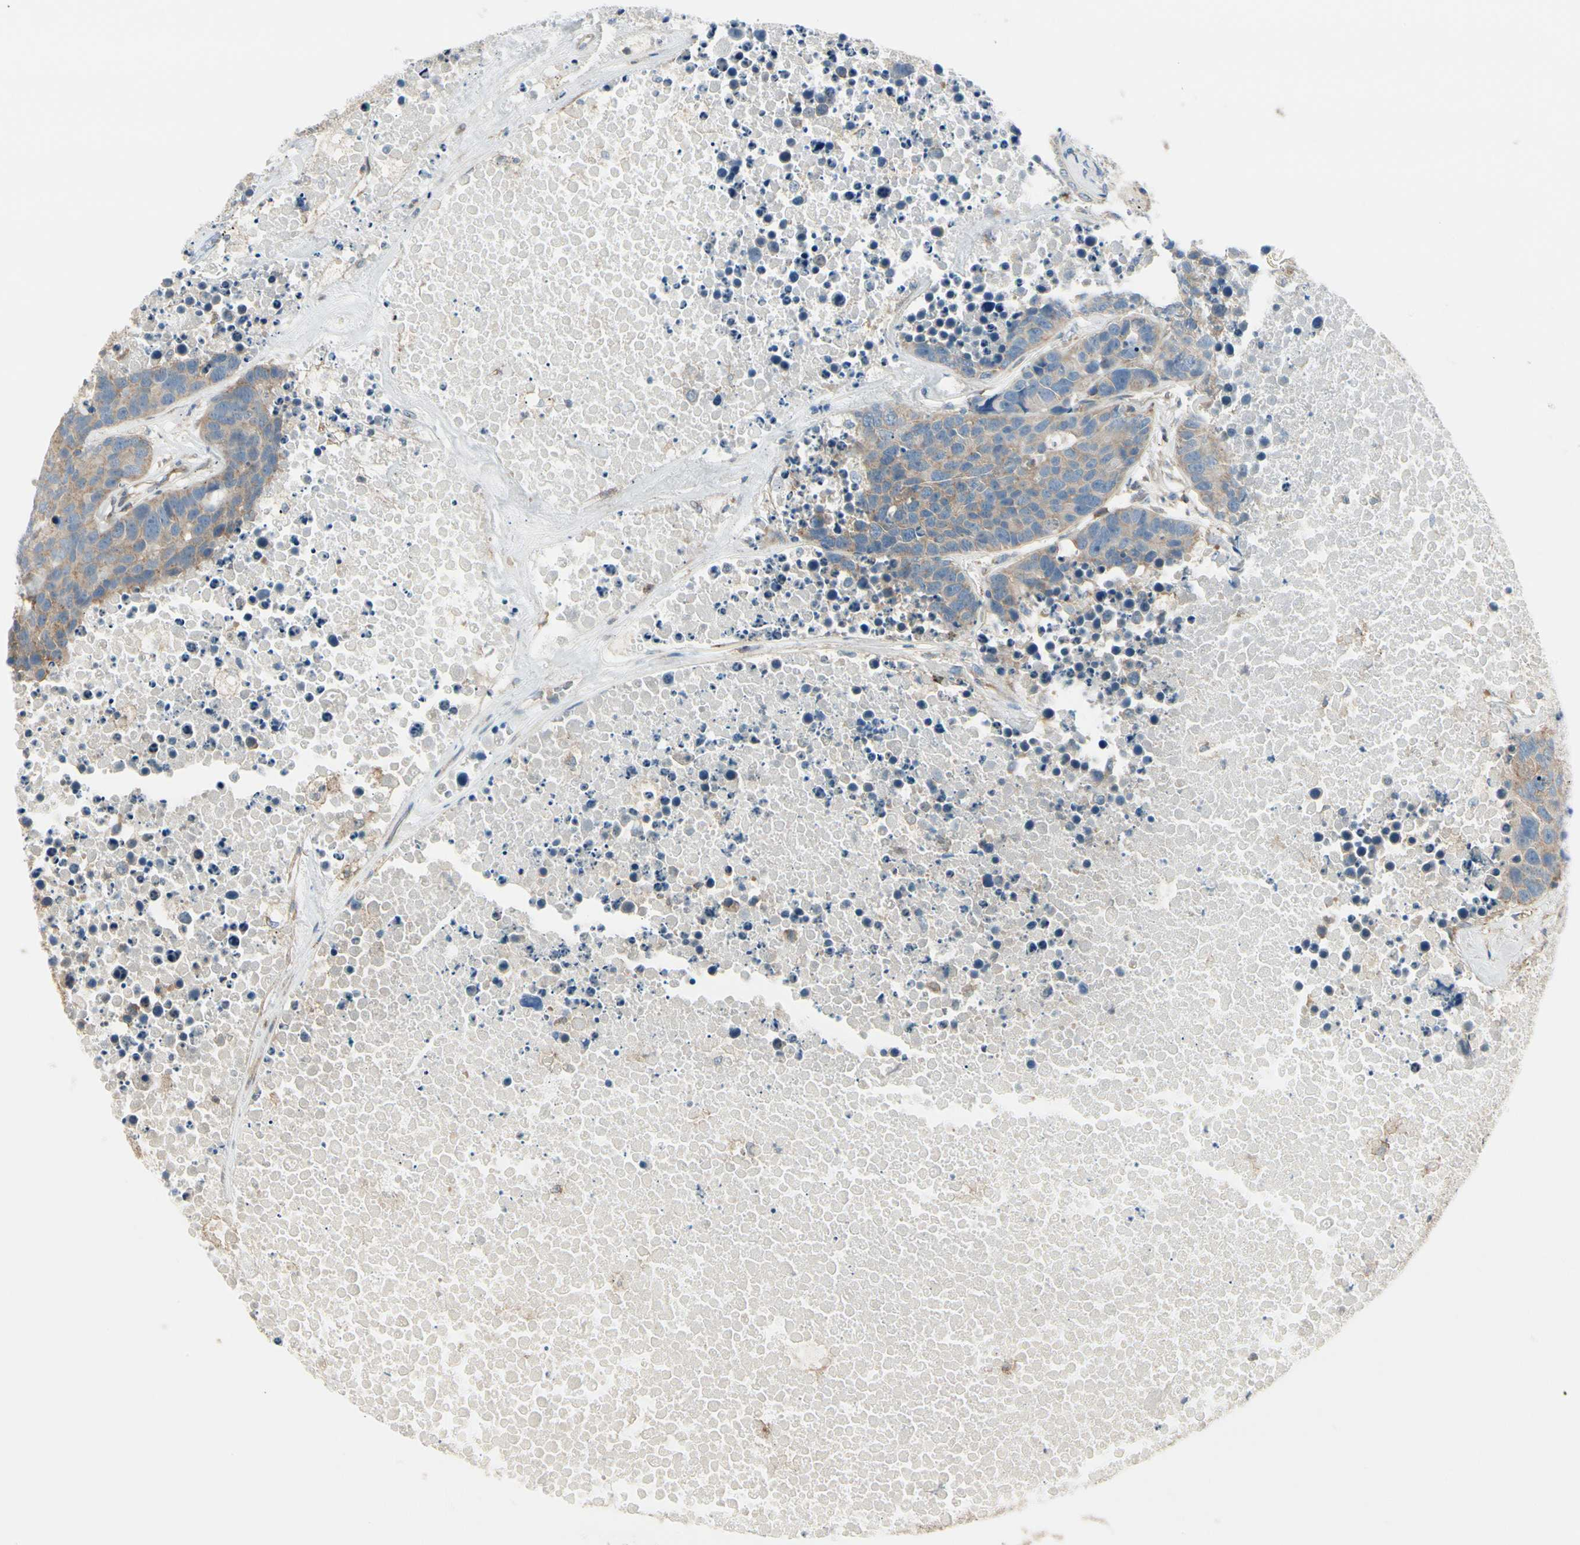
{"staining": {"intensity": "moderate", "quantity": ">75%", "location": "cytoplasmic/membranous"}, "tissue": "carcinoid", "cell_type": "Tumor cells", "image_type": "cancer", "snomed": [{"axis": "morphology", "description": "Carcinoid, malignant, NOS"}, {"axis": "topography", "description": "Lung"}], "caption": "This is an image of IHC staining of carcinoid (malignant), which shows moderate staining in the cytoplasmic/membranous of tumor cells.", "gene": "AGFG1", "patient": {"sex": "male", "age": 60}}